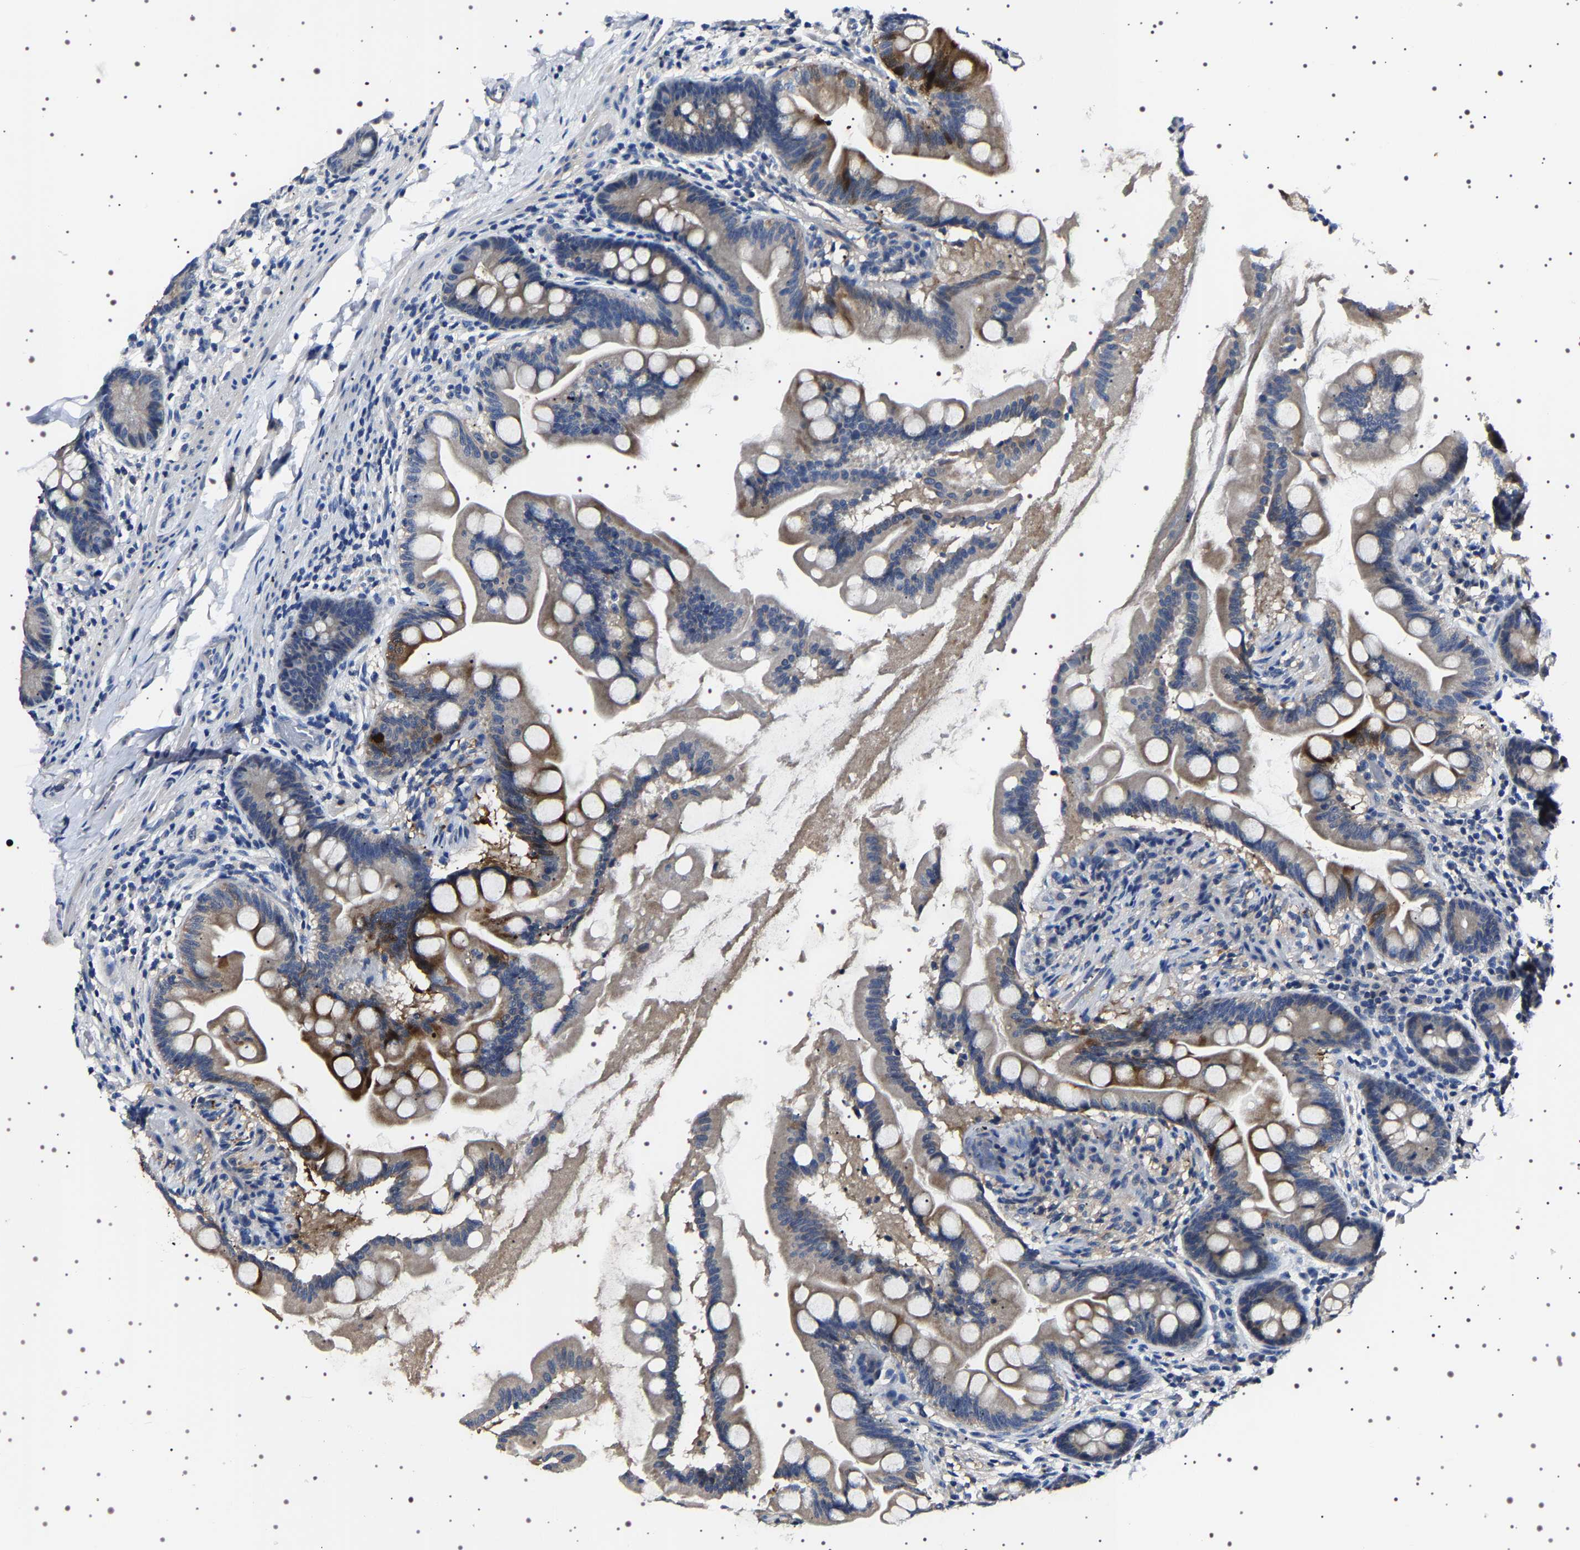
{"staining": {"intensity": "strong", "quantity": "25%-75%", "location": "cytoplasmic/membranous"}, "tissue": "small intestine", "cell_type": "Glandular cells", "image_type": "normal", "snomed": [{"axis": "morphology", "description": "Normal tissue, NOS"}, {"axis": "topography", "description": "Small intestine"}], "caption": "Human small intestine stained for a protein (brown) shows strong cytoplasmic/membranous positive positivity in about 25%-75% of glandular cells.", "gene": "TARBP1", "patient": {"sex": "female", "age": 56}}